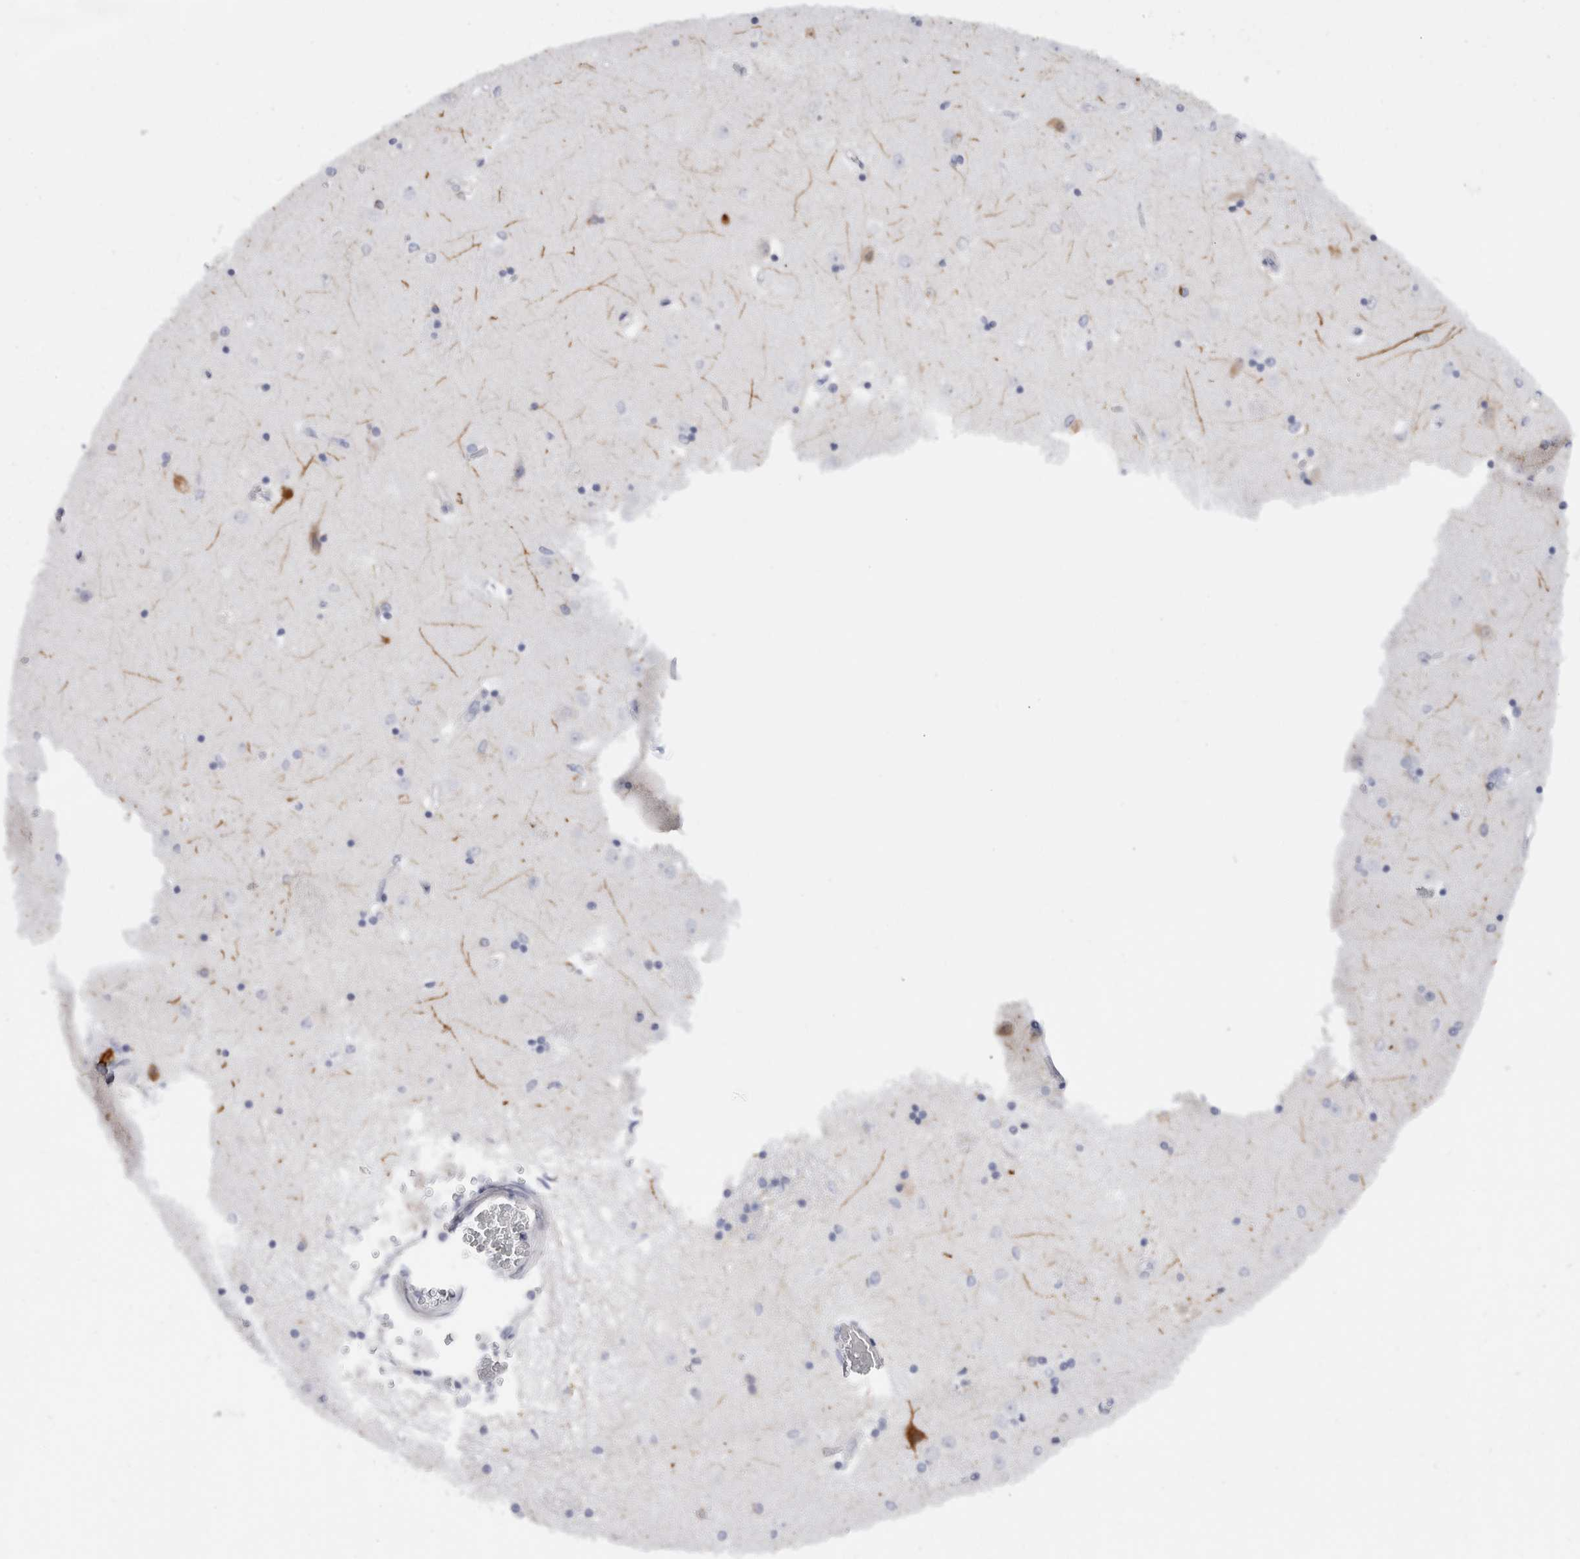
{"staining": {"intensity": "negative", "quantity": "none", "location": "none"}, "tissue": "caudate", "cell_type": "Glial cells", "image_type": "normal", "snomed": [{"axis": "morphology", "description": "Normal tissue, NOS"}, {"axis": "topography", "description": "Lateral ventricle wall"}], "caption": "Immunohistochemistry micrograph of normal caudate: caudate stained with DAB (3,3'-diaminobenzidine) shows no significant protein expression in glial cells.", "gene": "C9orf50", "patient": {"sex": "male", "age": 45}}